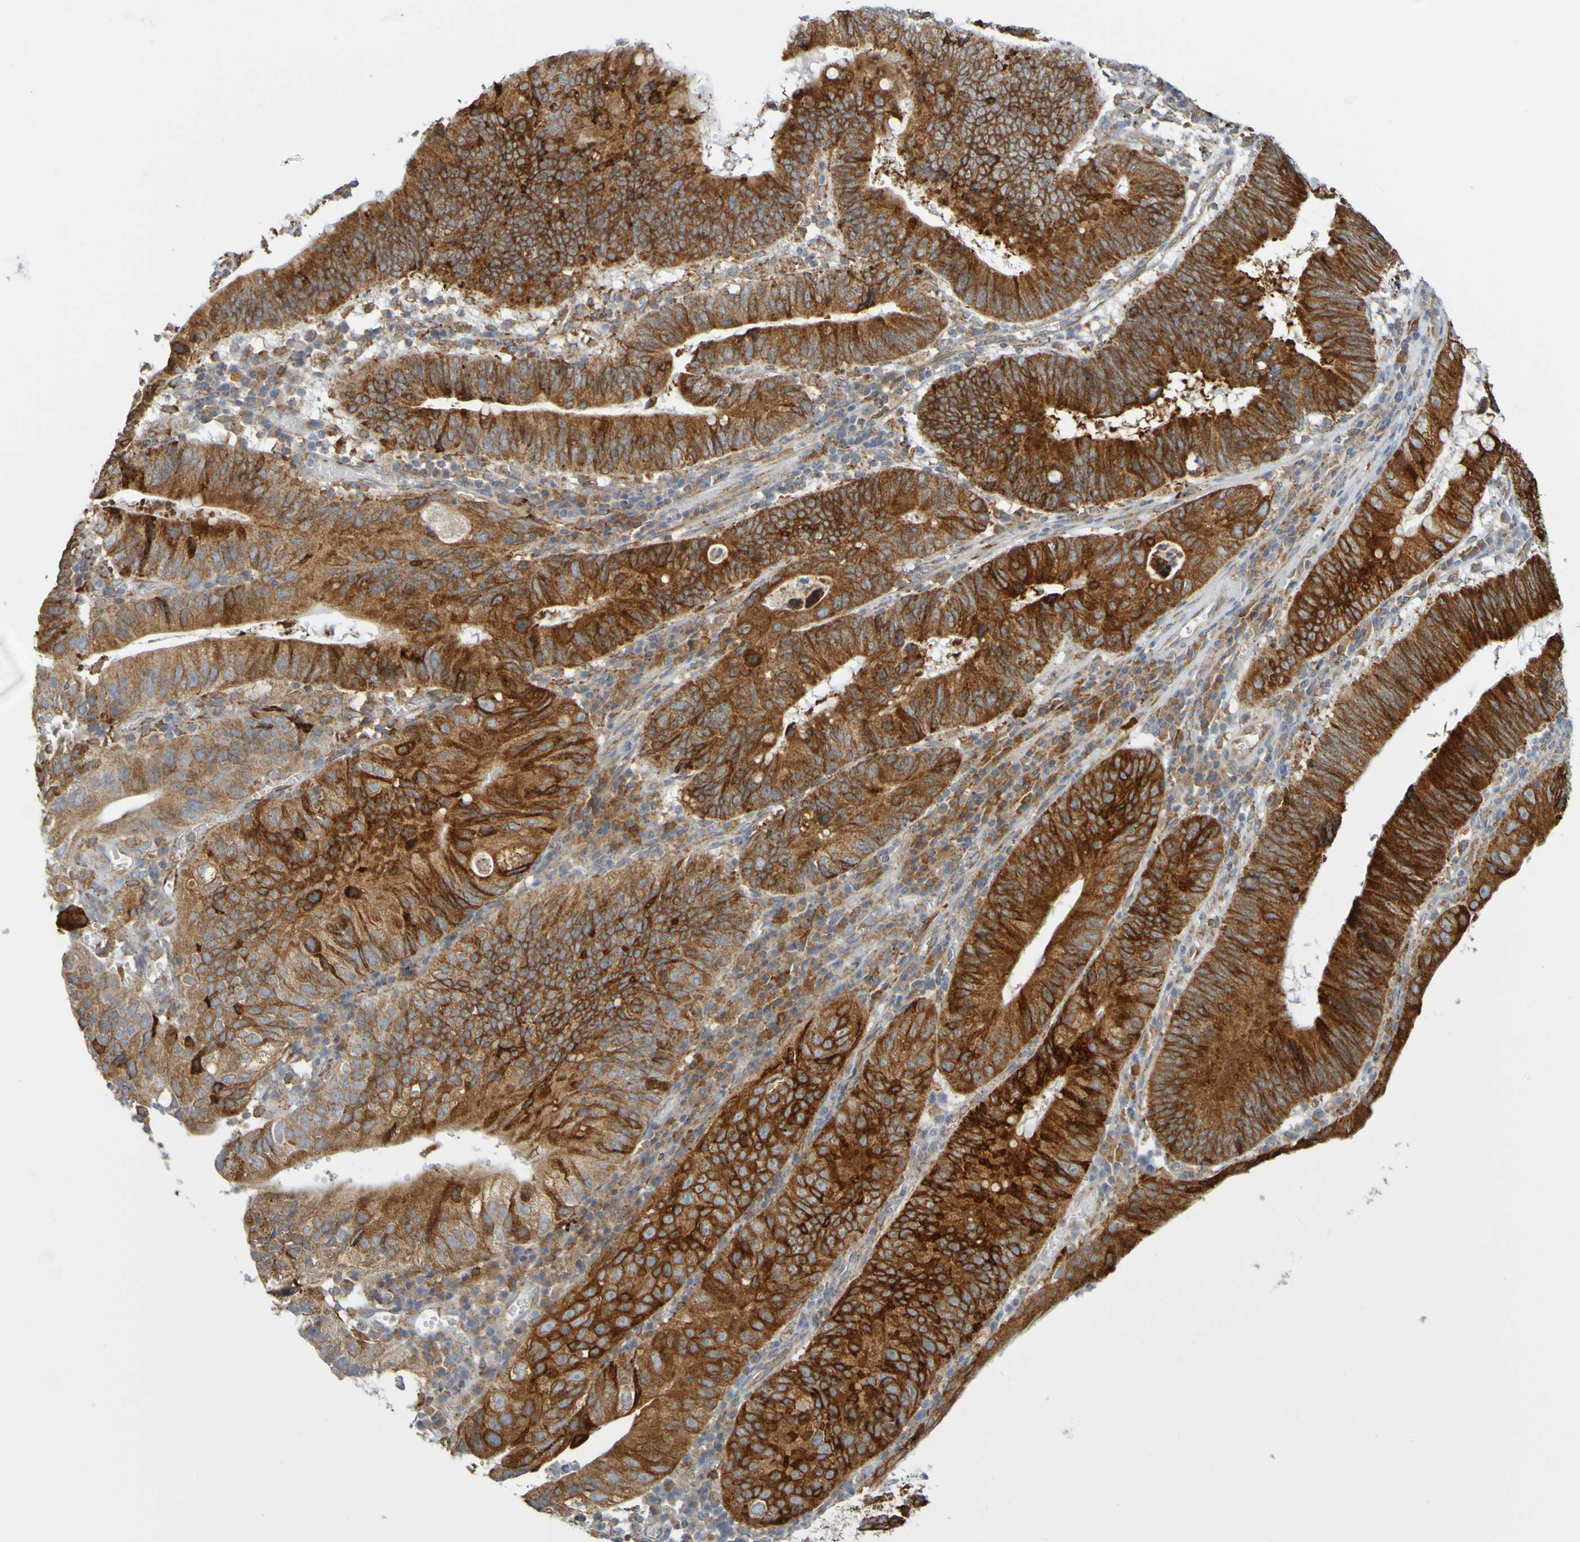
{"staining": {"intensity": "strong", "quantity": "<25%", "location": "cytoplasmic/membranous"}, "tissue": "stomach cancer", "cell_type": "Tumor cells", "image_type": "cancer", "snomed": [{"axis": "morphology", "description": "Adenocarcinoma, NOS"}, {"axis": "topography", "description": "Stomach"}], "caption": "Adenocarcinoma (stomach) stained for a protein (brown) displays strong cytoplasmic/membranous positive positivity in approximately <25% of tumor cells.", "gene": "PDIA3", "patient": {"sex": "male", "age": 59}}